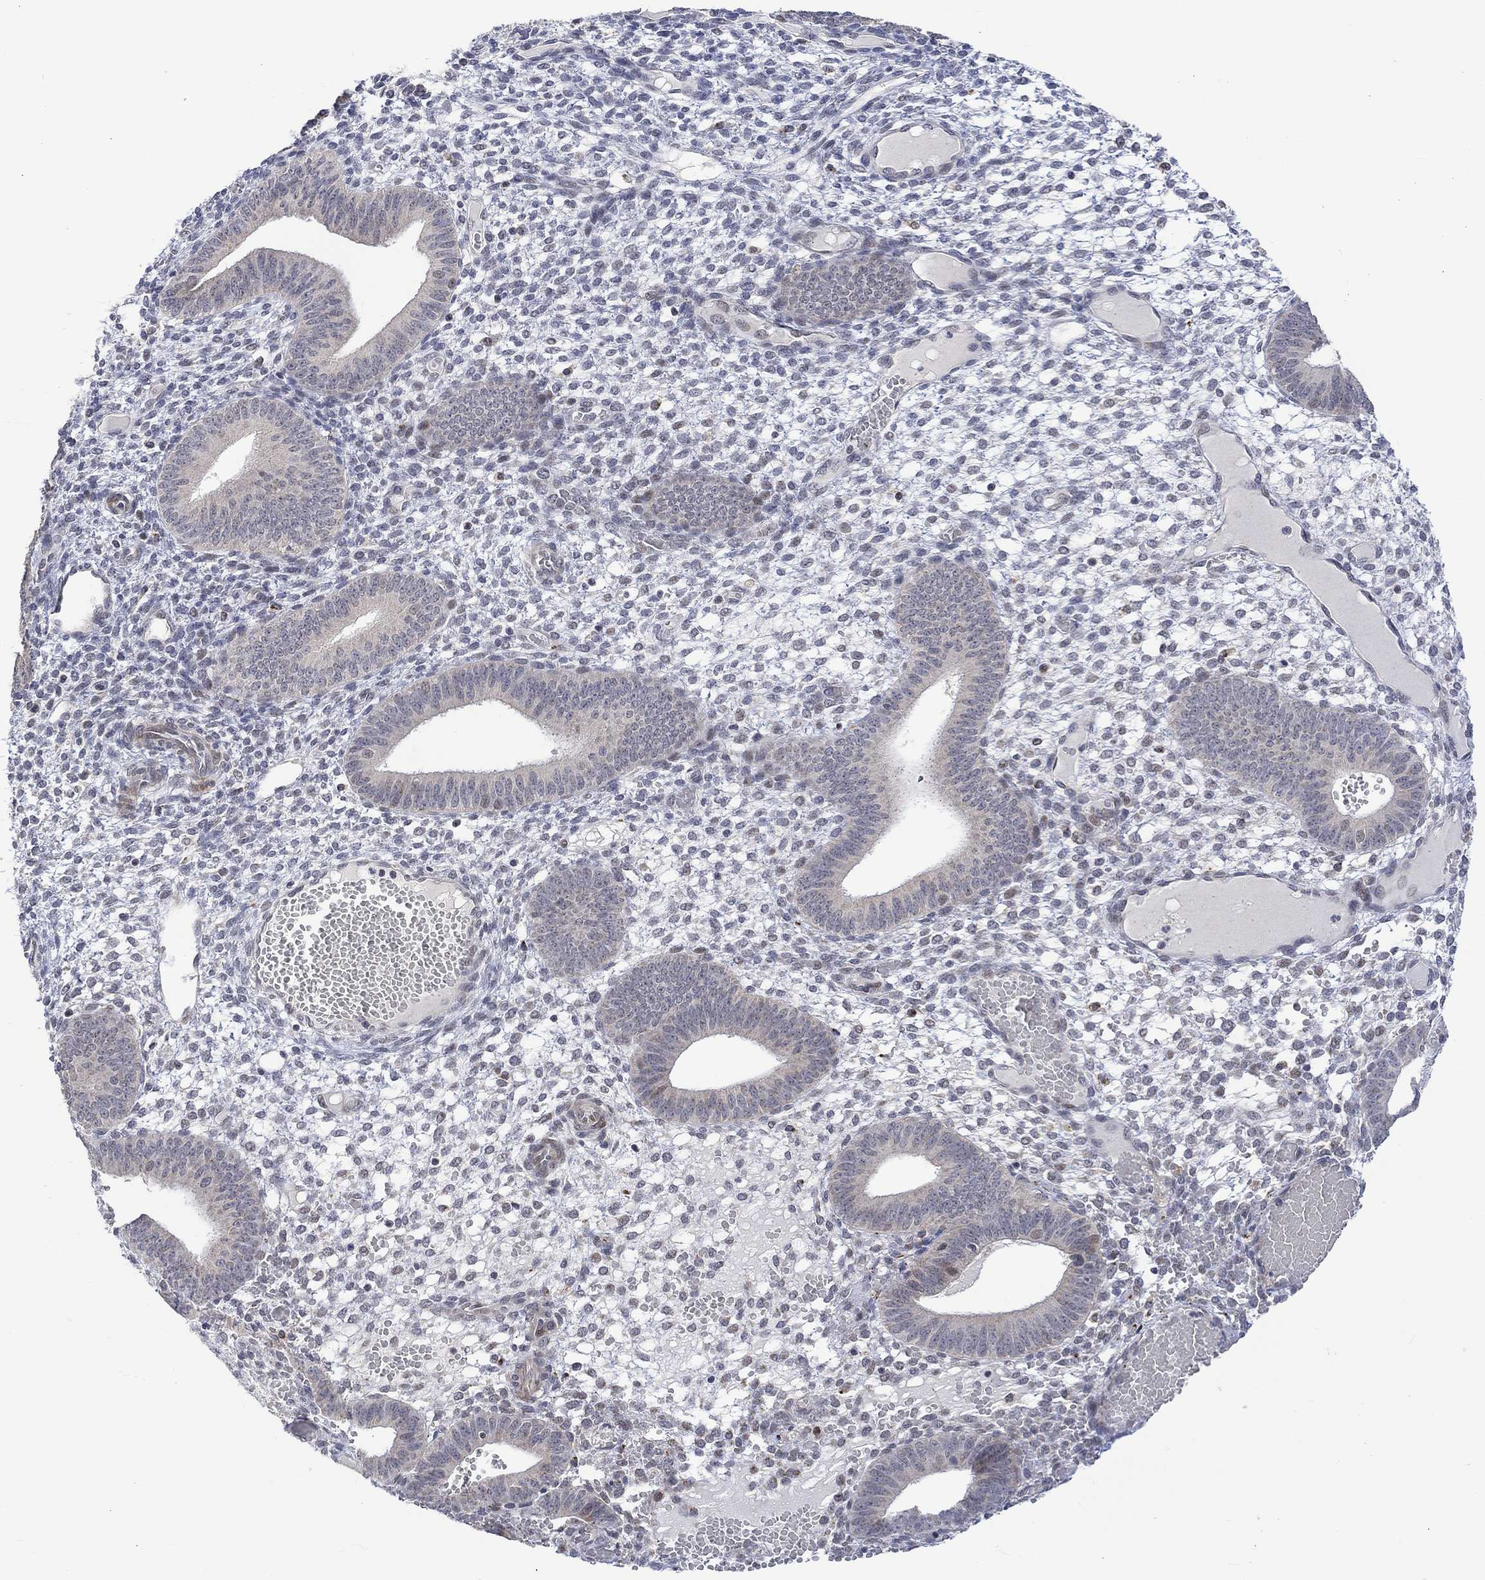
{"staining": {"intensity": "negative", "quantity": "none", "location": "none"}, "tissue": "endometrium", "cell_type": "Cells in endometrial stroma", "image_type": "normal", "snomed": [{"axis": "morphology", "description": "Normal tissue, NOS"}, {"axis": "topography", "description": "Endometrium"}], "caption": "This is a photomicrograph of immunohistochemistry staining of benign endometrium, which shows no staining in cells in endometrial stroma. Nuclei are stained in blue.", "gene": "SLC48A1", "patient": {"sex": "female", "age": 42}}